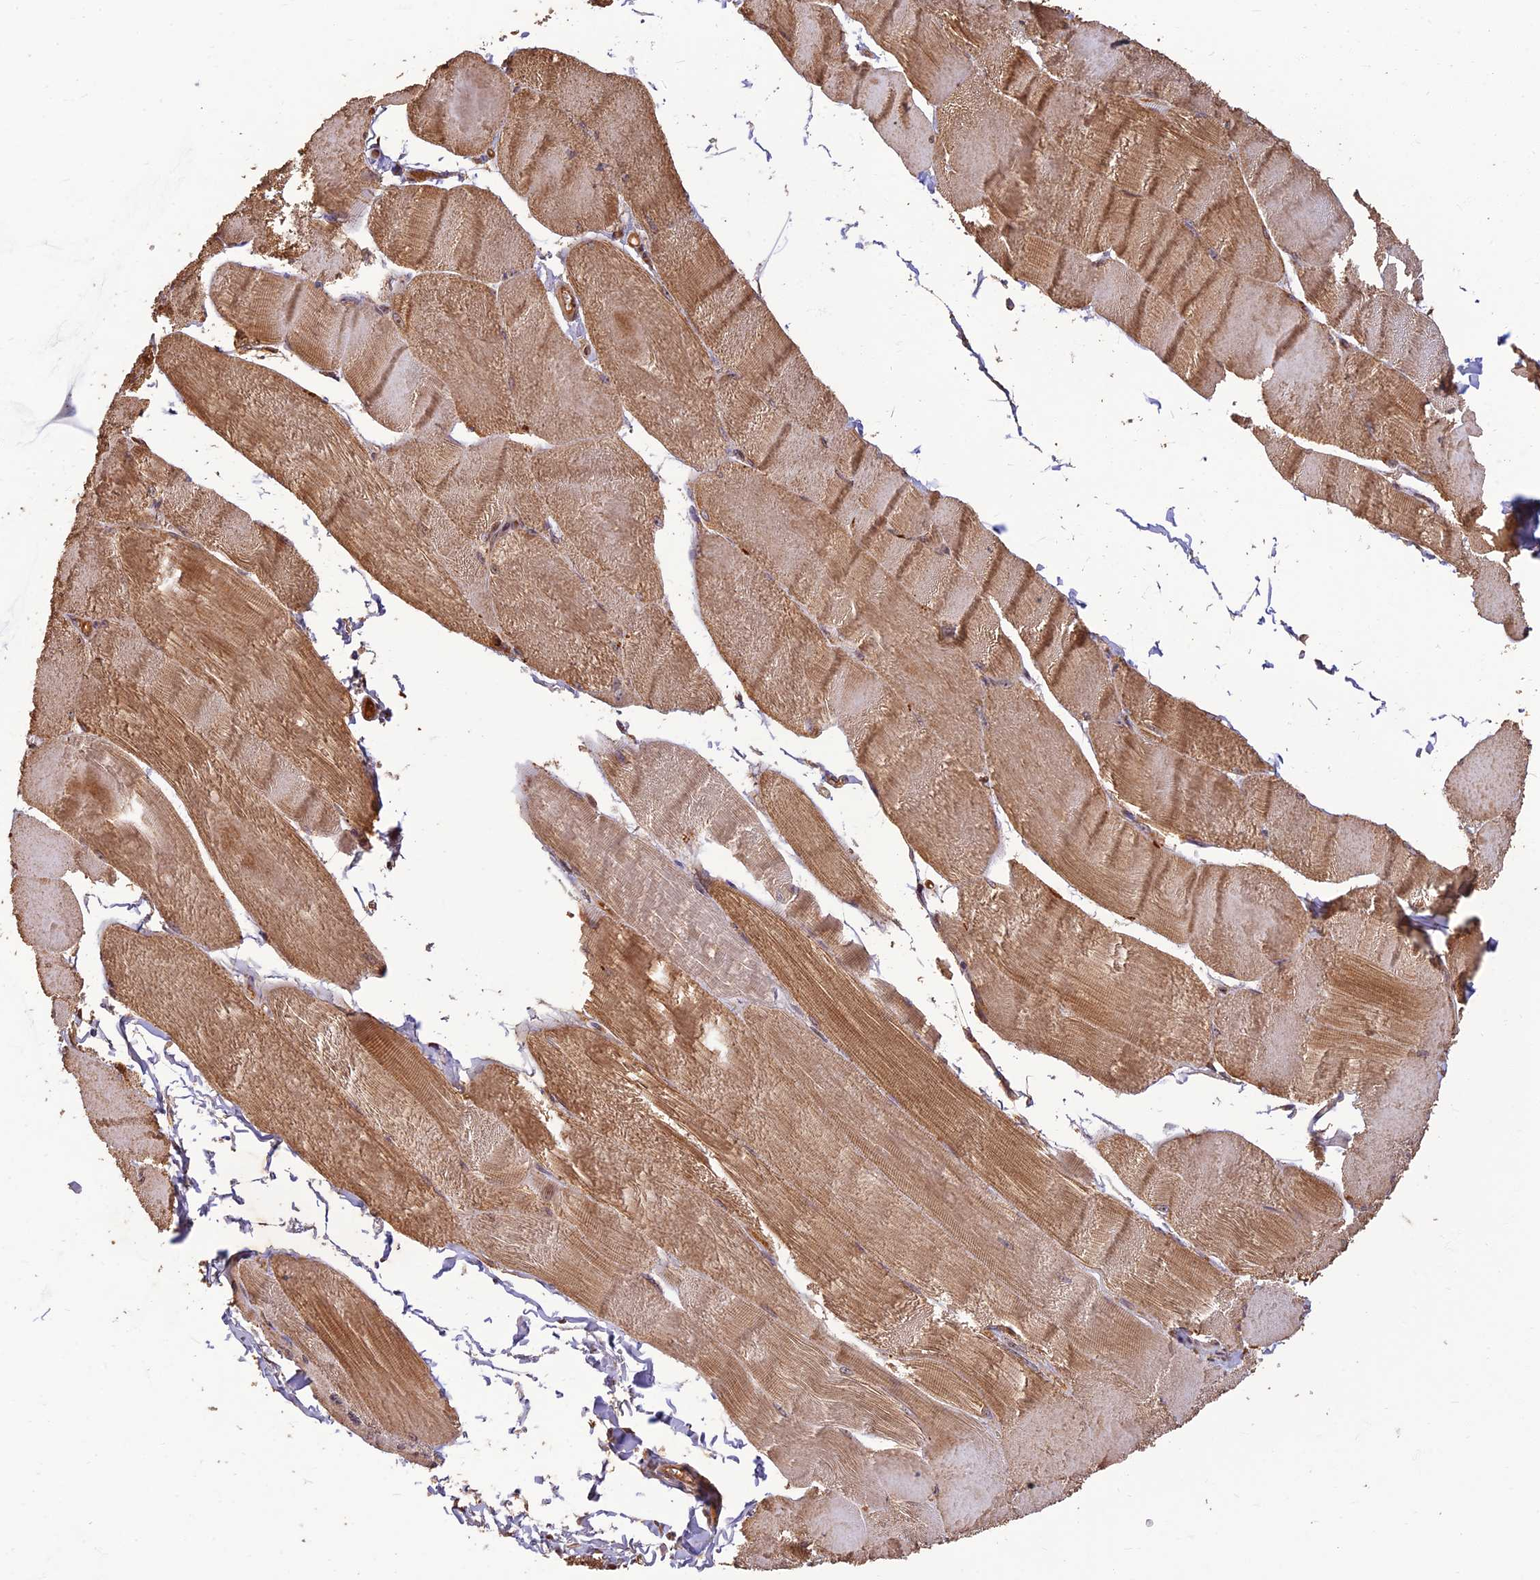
{"staining": {"intensity": "moderate", "quantity": ">75%", "location": "cytoplasmic/membranous"}, "tissue": "skeletal muscle", "cell_type": "Myocytes", "image_type": "normal", "snomed": [{"axis": "morphology", "description": "Normal tissue, NOS"}, {"axis": "morphology", "description": "Basal cell carcinoma"}, {"axis": "topography", "description": "Skeletal muscle"}], "caption": "Myocytes display medium levels of moderate cytoplasmic/membranous staining in approximately >75% of cells in benign skeletal muscle. (Stains: DAB in brown, nuclei in blue, Microscopy: brightfield microscopy at high magnification).", "gene": "CORO1C", "patient": {"sex": "female", "age": 64}}